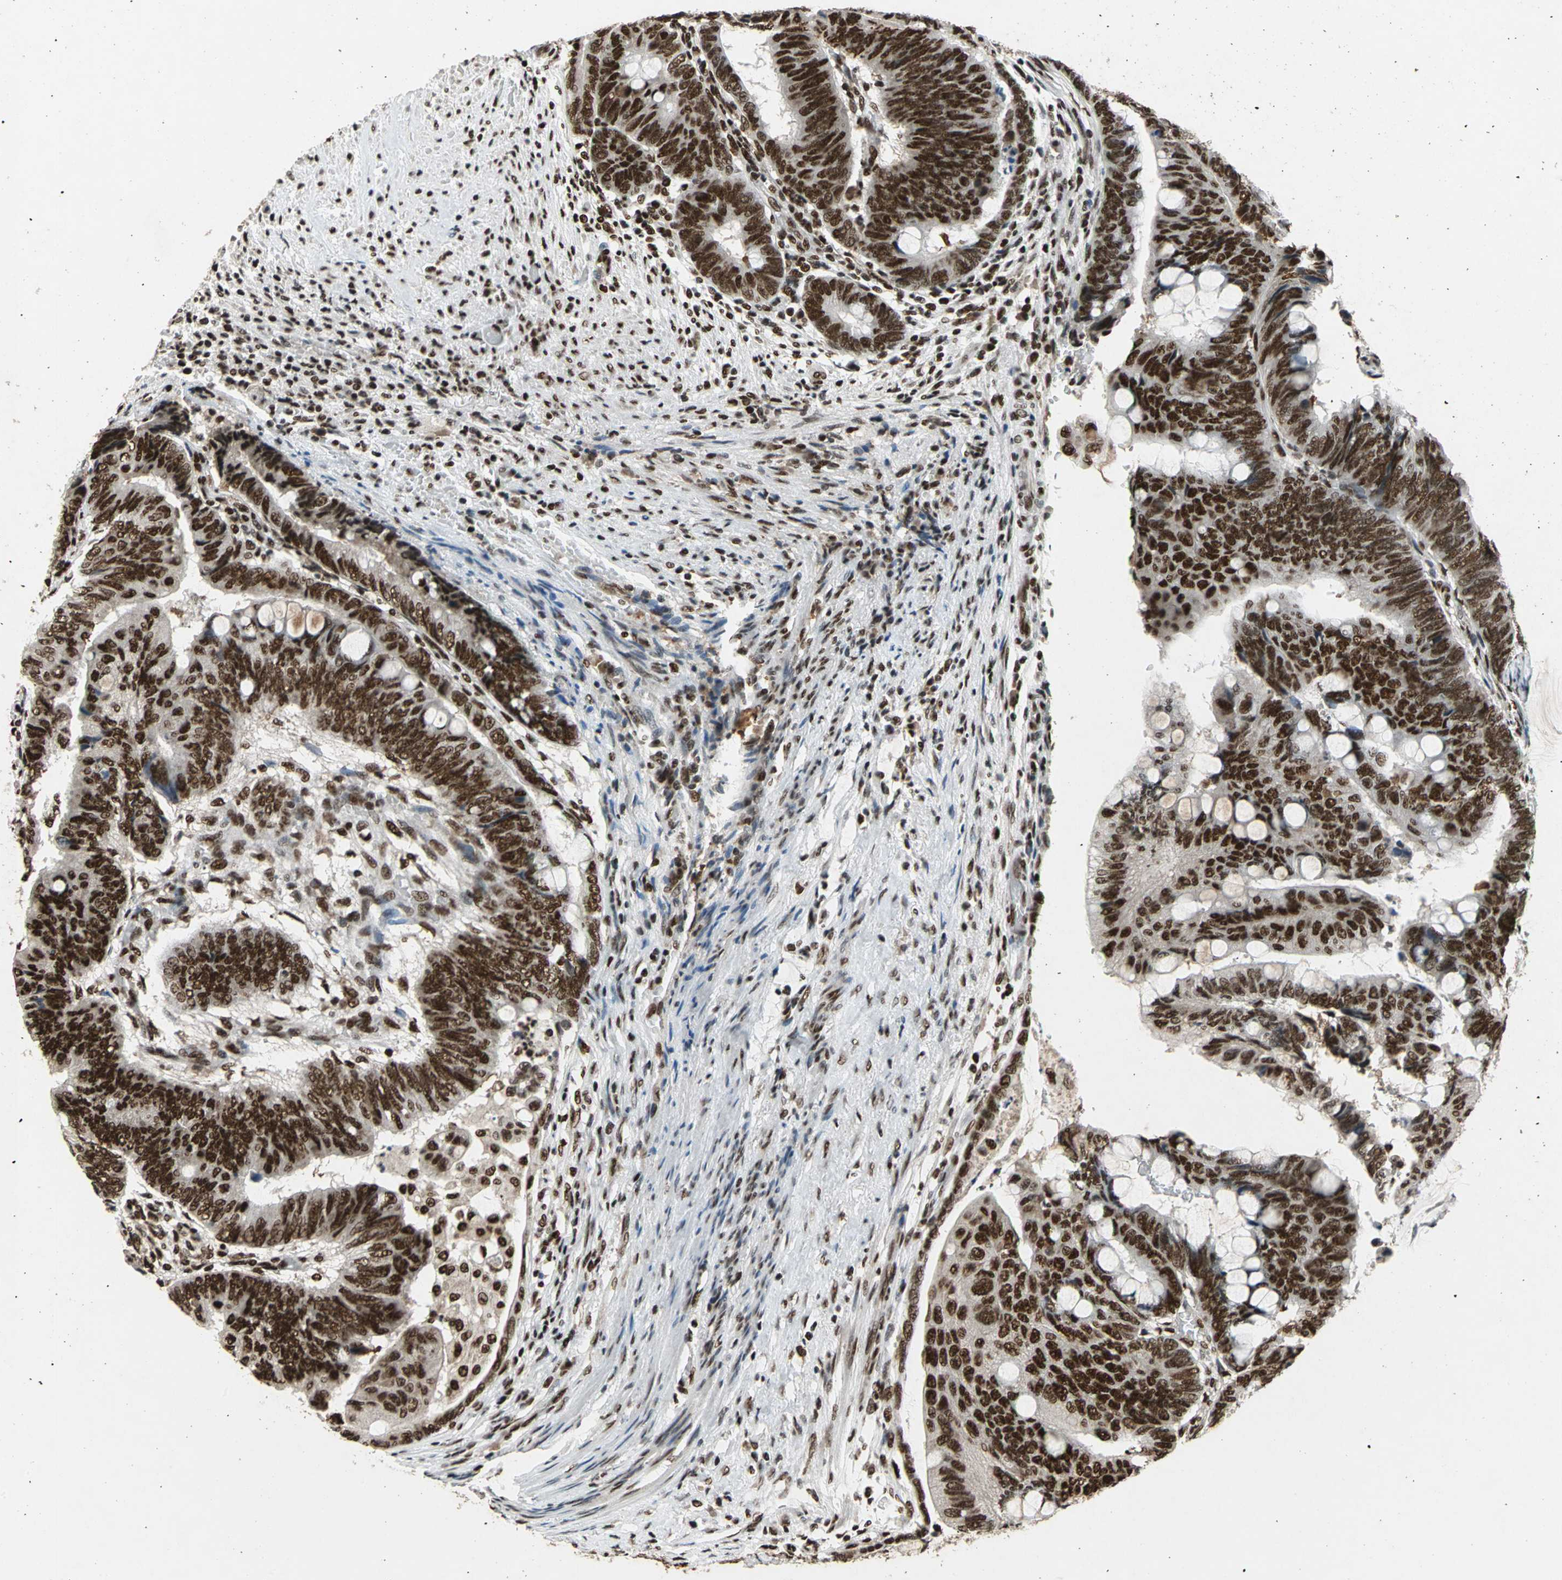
{"staining": {"intensity": "strong", "quantity": ">75%", "location": "nuclear"}, "tissue": "colorectal cancer", "cell_type": "Tumor cells", "image_type": "cancer", "snomed": [{"axis": "morphology", "description": "Normal tissue, NOS"}, {"axis": "morphology", "description": "Adenocarcinoma, NOS"}, {"axis": "topography", "description": "Rectum"}, {"axis": "topography", "description": "Peripheral nerve tissue"}], "caption": "High-magnification brightfield microscopy of adenocarcinoma (colorectal) stained with DAB (3,3'-diaminobenzidine) (brown) and counterstained with hematoxylin (blue). tumor cells exhibit strong nuclear positivity is seen in approximately>75% of cells. (Stains: DAB in brown, nuclei in blue, Microscopy: brightfield microscopy at high magnification).", "gene": "MTA2", "patient": {"sex": "male", "age": 92}}